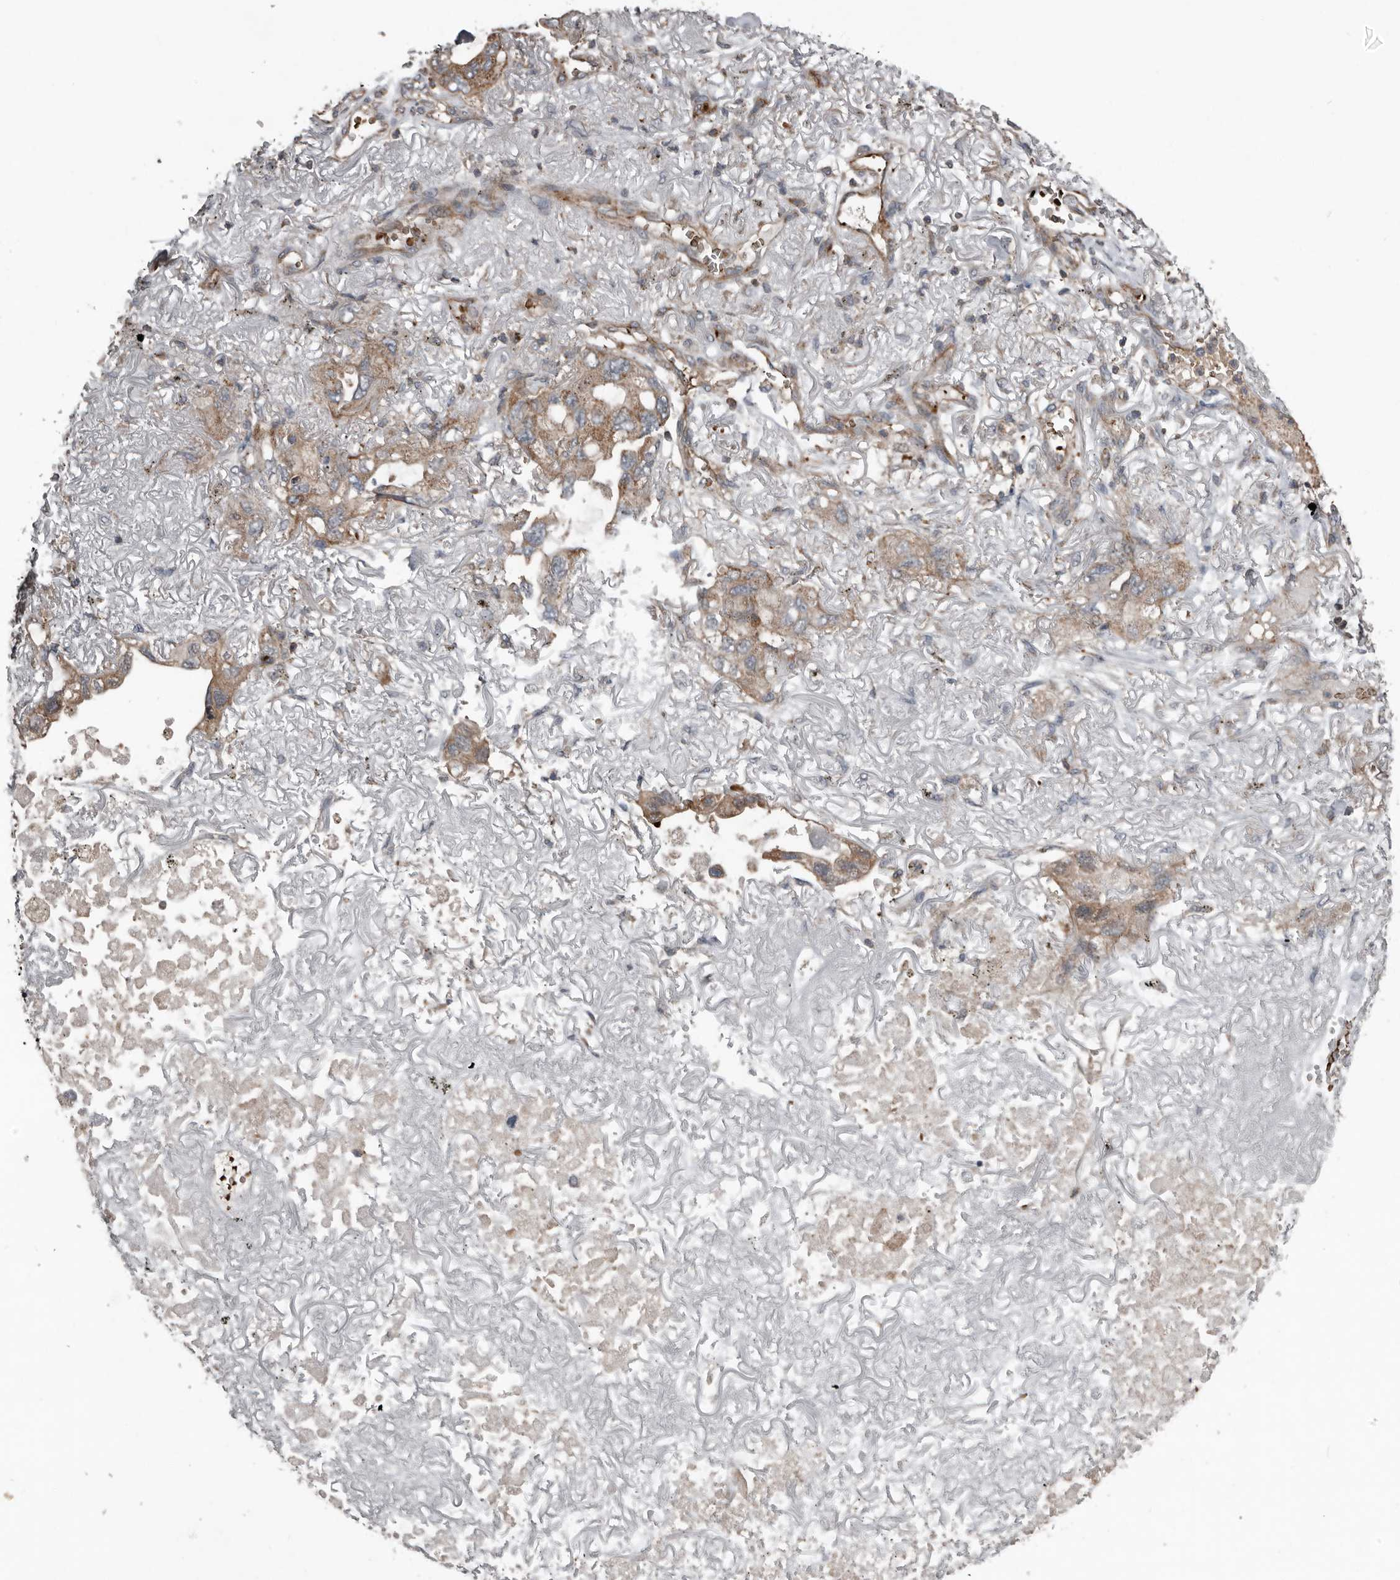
{"staining": {"intensity": "moderate", "quantity": ">75%", "location": "cytoplasmic/membranous"}, "tissue": "lung cancer", "cell_type": "Tumor cells", "image_type": "cancer", "snomed": [{"axis": "morphology", "description": "Squamous cell carcinoma, NOS"}, {"axis": "topography", "description": "Lung"}], "caption": "A micrograph of human lung squamous cell carcinoma stained for a protein shows moderate cytoplasmic/membranous brown staining in tumor cells. (IHC, brightfield microscopy, high magnification).", "gene": "FBXO31", "patient": {"sex": "female", "age": 73}}